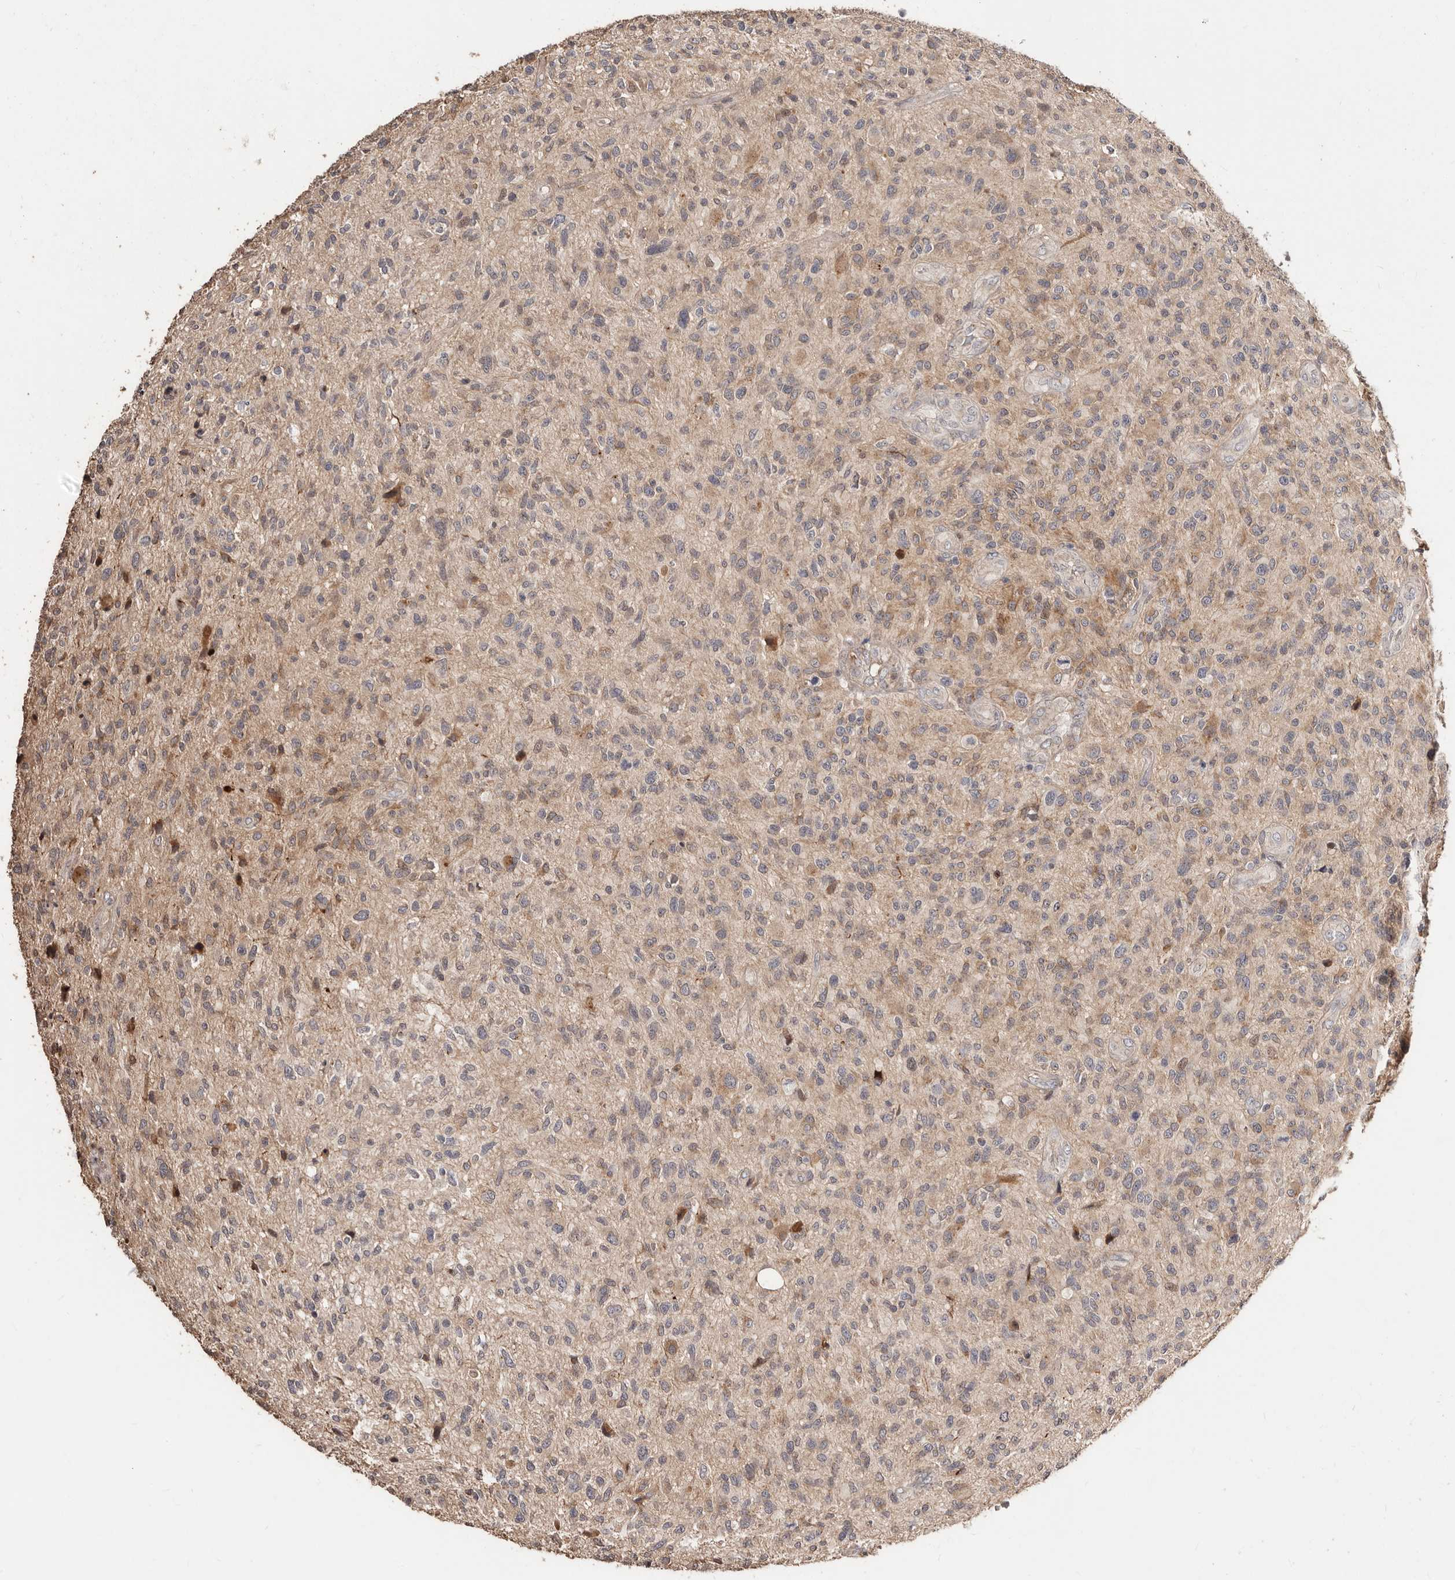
{"staining": {"intensity": "weak", "quantity": "25%-75%", "location": "cytoplasmic/membranous"}, "tissue": "glioma", "cell_type": "Tumor cells", "image_type": "cancer", "snomed": [{"axis": "morphology", "description": "Glioma, malignant, High grade"}, {"axis": "topography", "description": "Brain"}], "caption": "Protein expression analysis of glioma reveals weak cytoplasmic/membranous expression in about 25%-75% of tumor cells.", "gene": "APOL6", "patient": {"sex": "male", "age": 47}}